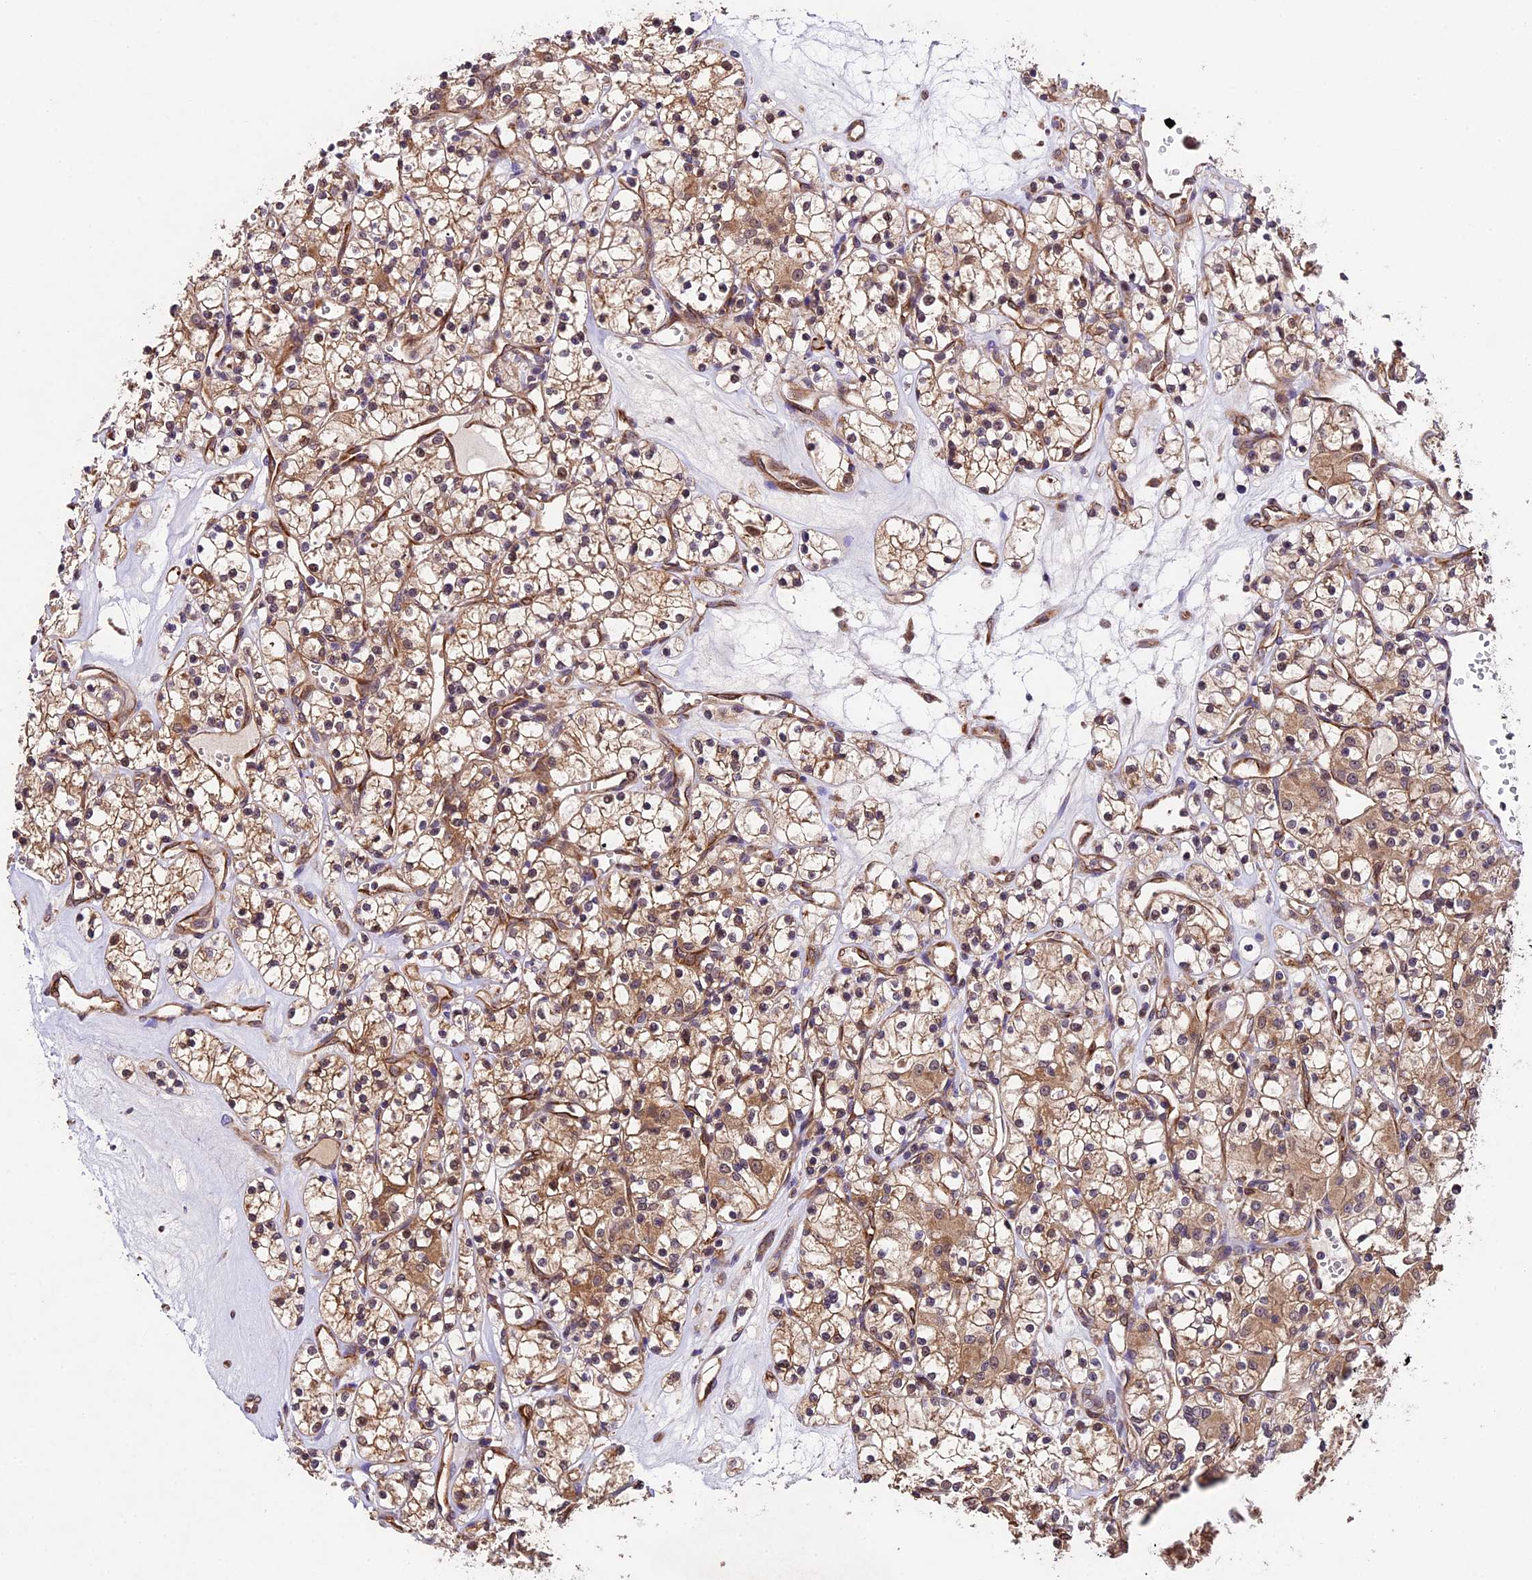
{"staining": {"intensity": "moderate", "quantity": "25%-75%", "location": "cytoplasmic/membranous"}, "tissue": "renal cancer", "cell_type": "Tumor cells", "image_type": "cancer", "snomed": [{"axis": "morphology", "description": "Adenocarcinoma, NOS"}, {"axis": "topography", "description": "Kidney"}], "caption": "Renal cancer (adenocarcinoma) stained with a protein marker reveals moderate staining in tumor cells.", "gene": "LSM7", "patient": {"sex": "female", "age": 59}}